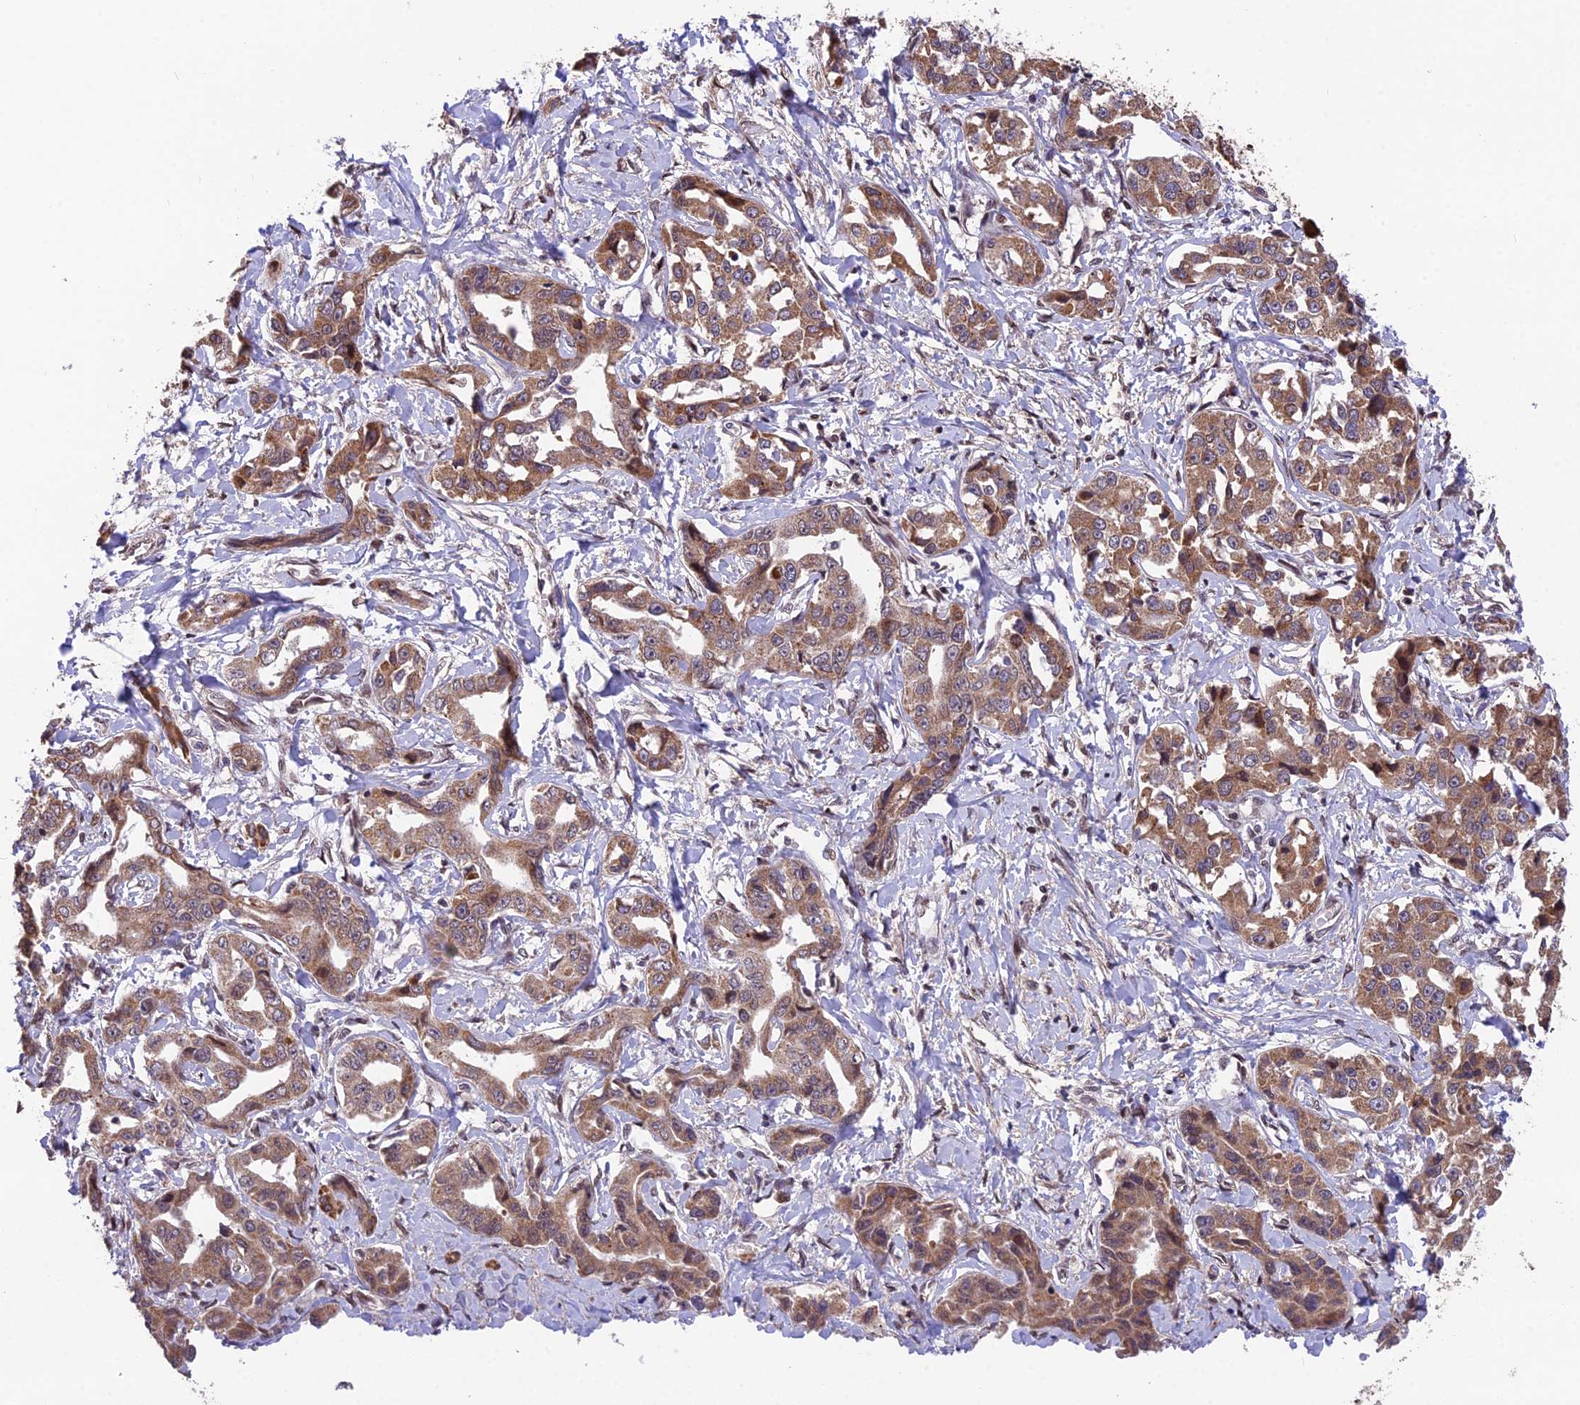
{"staining": {"intensity": "moderate", "quantity": ">75%", "location": "cytoplasmic/membranous"}, "tissue": "liver cancer", "cell_type": "Tumor cells", "image_type": "cancer", "snomed": [{"axis": "morphology", "description": "Cholangiocarcinoma"}, {"axis": "topography", "description": "Liver"}], "caption": "This is an image of immunohistochemistry staining of liver cancer, which shows moderate staining in the cytoplasmic/membranous of tumor cells.", "gene": "CYP2R1", "patient": {"sex": "male", "age": 59}}